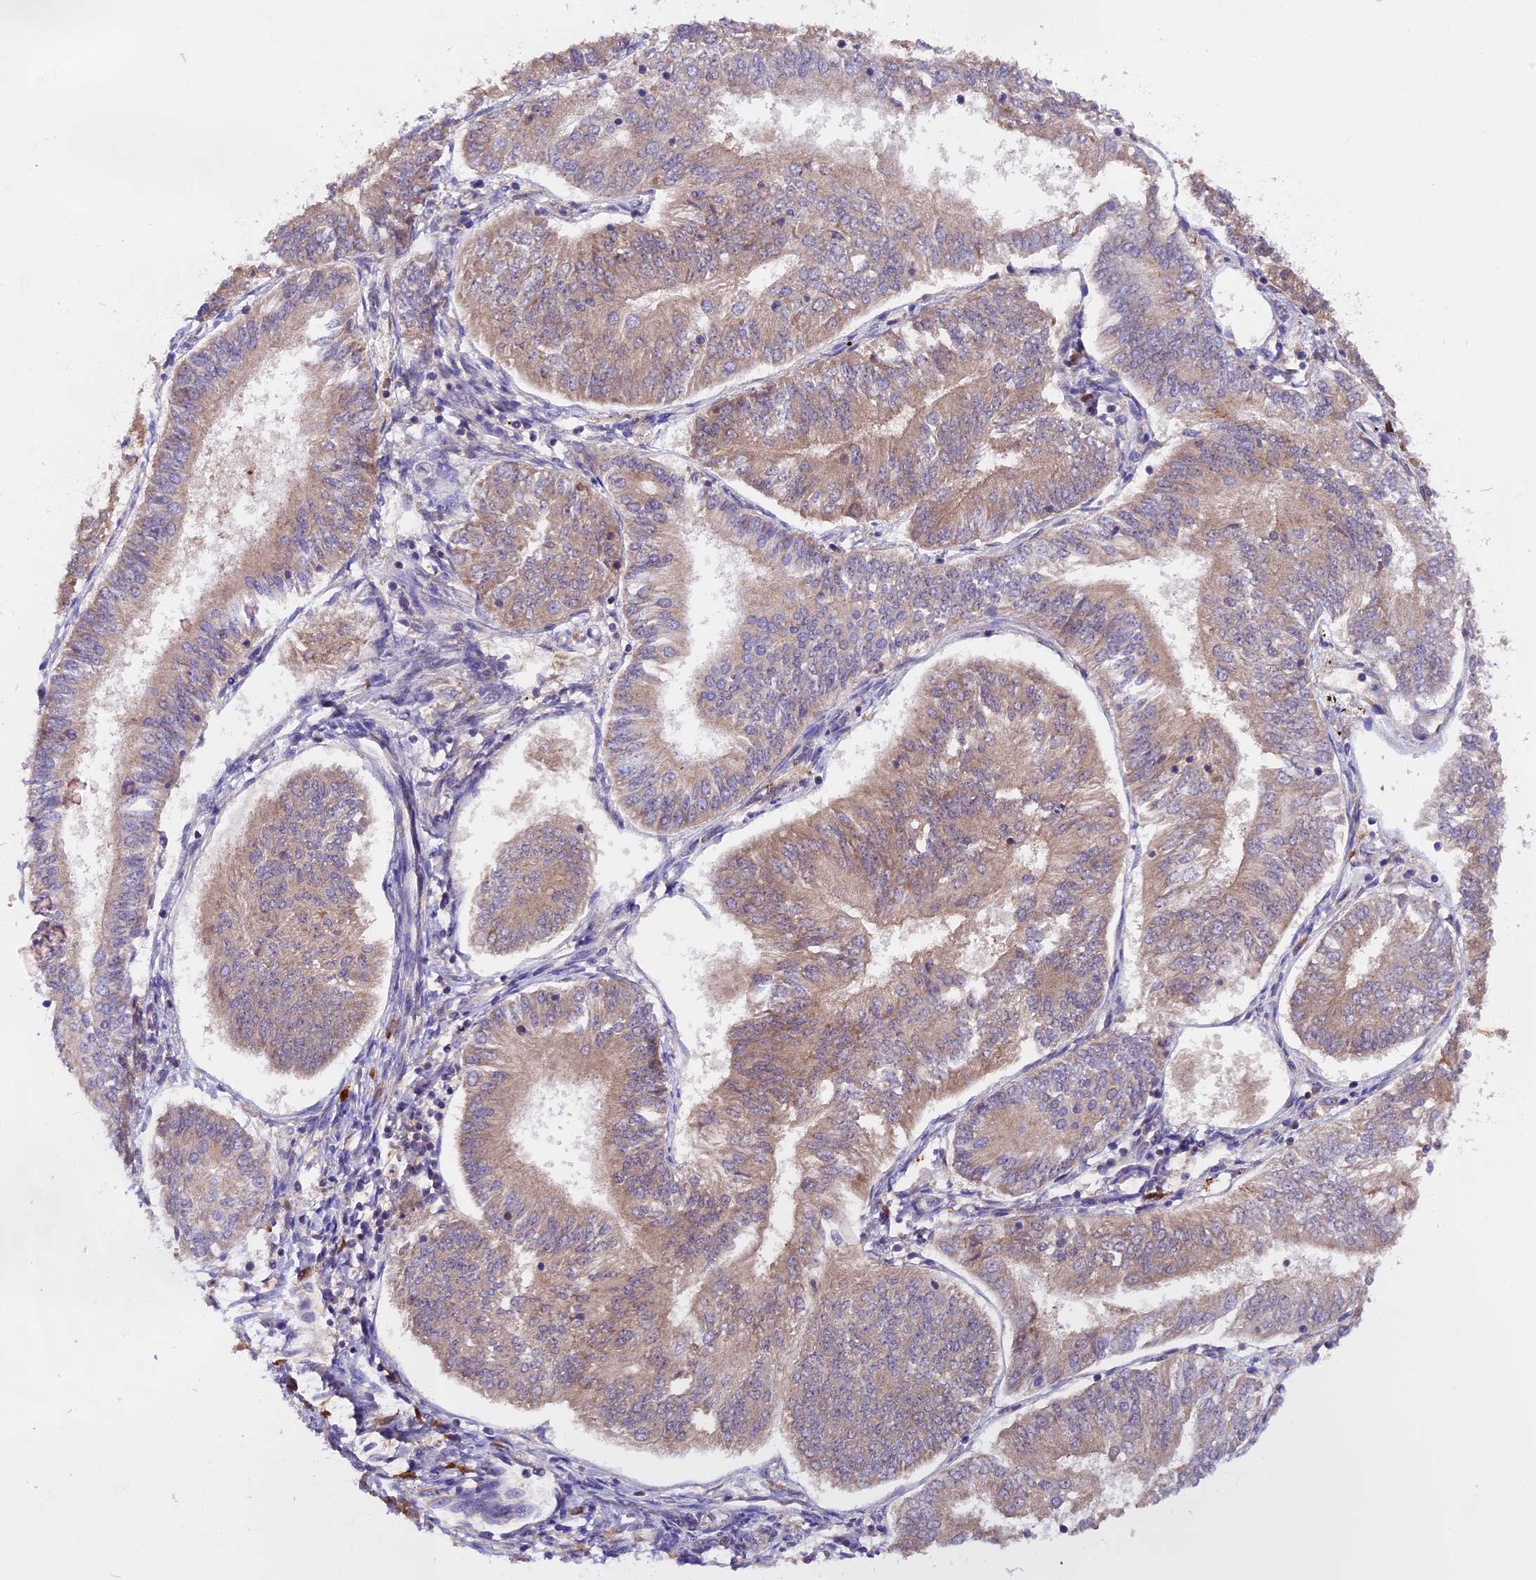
{"staining": {"intensity": "weak", "quantity": "25%-75%", "location": "cytoplasmic/membranous"}, "tissue": "endometrial cancer", "cell_type": "Tumor cells", "image_type": "cancer", "snomed": [{"axis": "morphology", "description": "Adenocarcinoma, NOS"}, {"axis": "topography", "description": "Endometrium"}], "caption": "Endometrial cancer stained with a brown dye shows weak cytoplasmic/membranous positive expression in about 25%-75% of tumor cells.", "gene": "MARK4", "patient": {"sex": "female", "age": 58}}